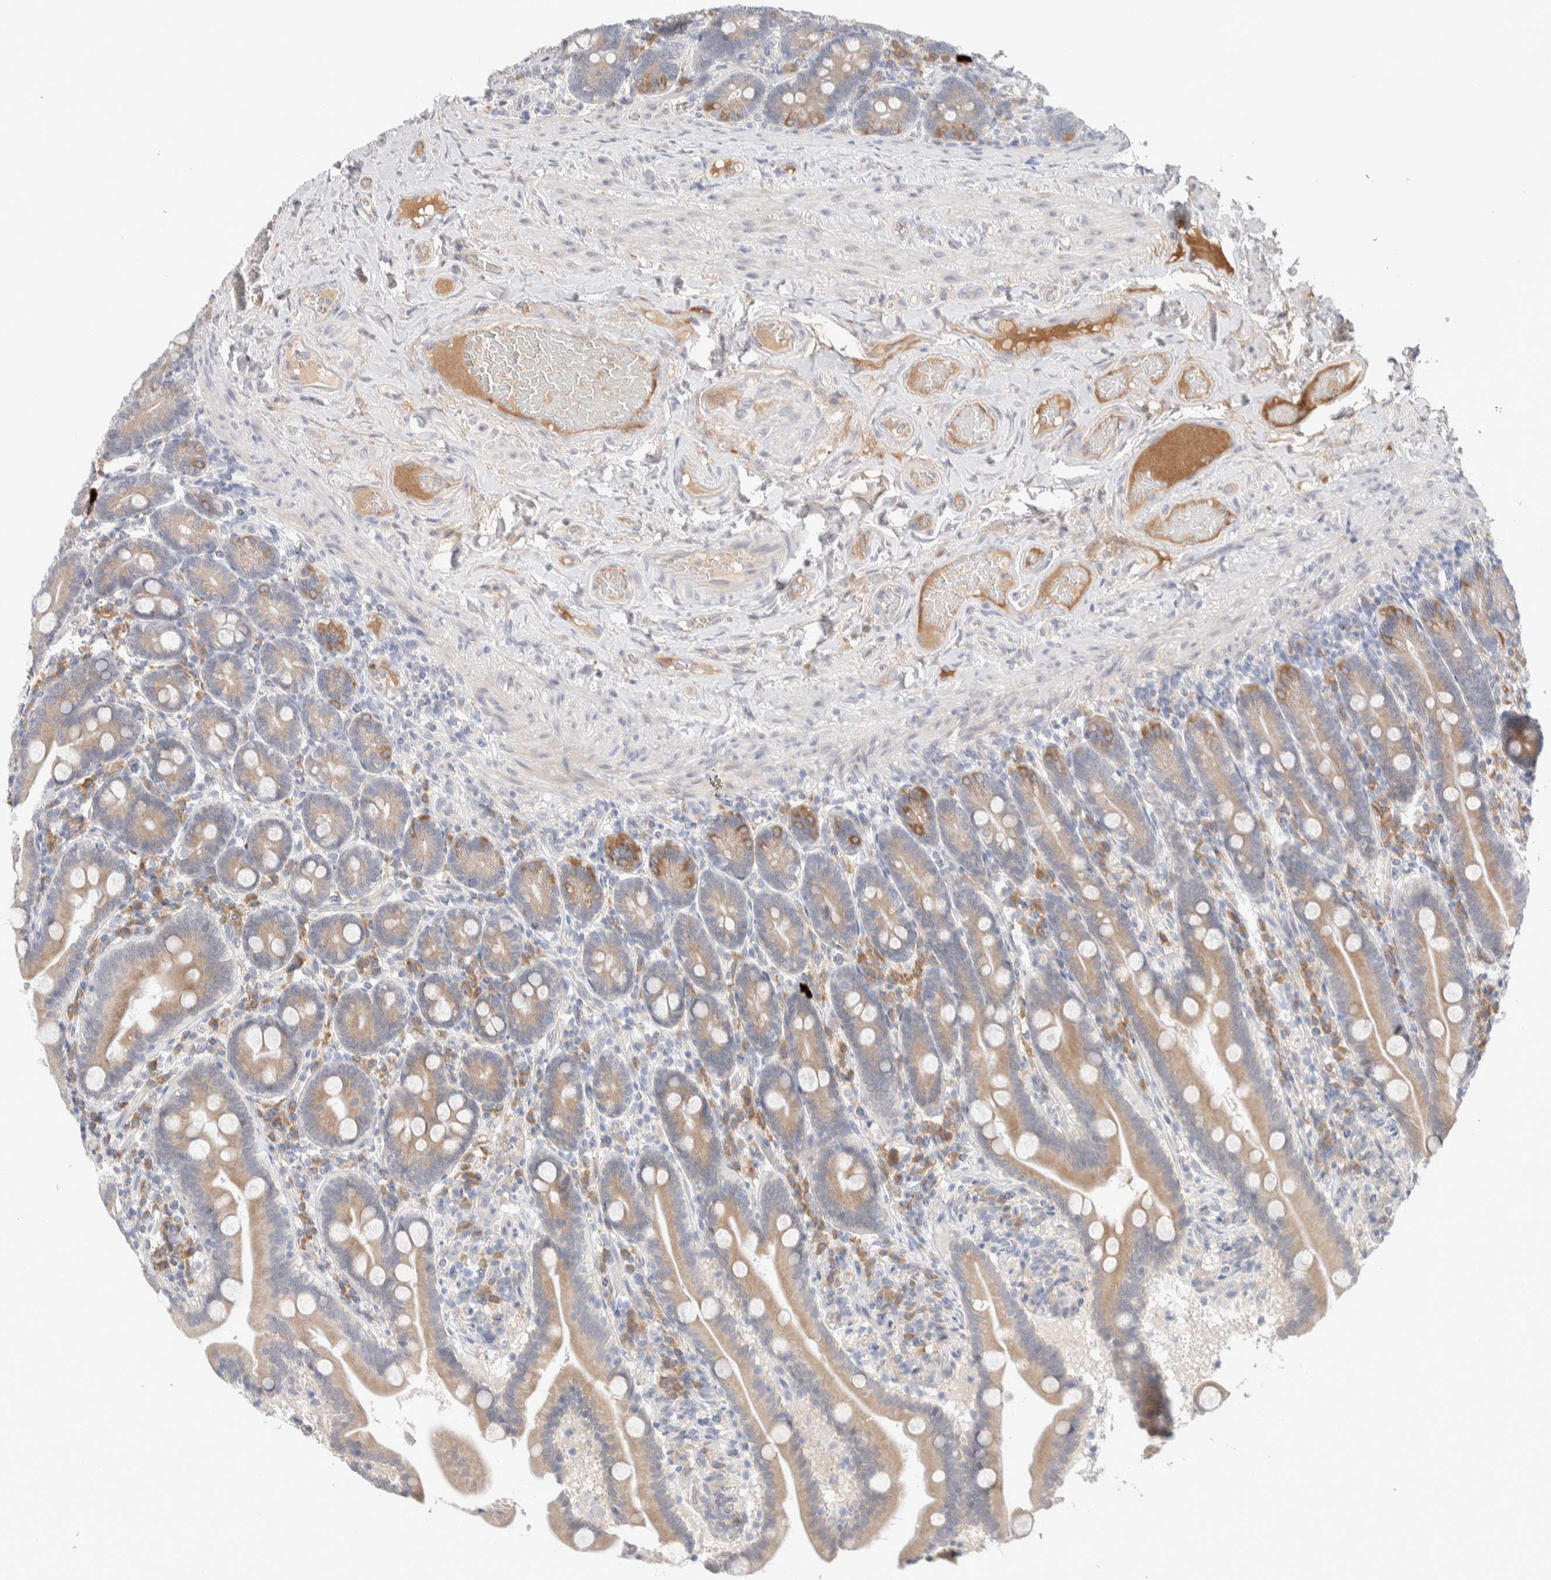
{"staining": {"intensity": "weak", "quantity": ">75%", "location": "cytoplasmic/membranous"}, "tissue": "duodenum", "cell_type": "Glandular cells", "image_type": "normal", "snomed": [{"axis": "morphology", "description": "Normal tissue, NOS"}, {"axis": "topography", "description": "Duodenum"}], "caption": "DAB immunohistochemical staining of benign duodenum demonstrates weak cytoplasmic/membranous protein positivity in approximately >75% of glandular cells. Nuclei are stained in blue.", "gene": "RUSF1", "patient": {"sex": "male", "age": 54}}